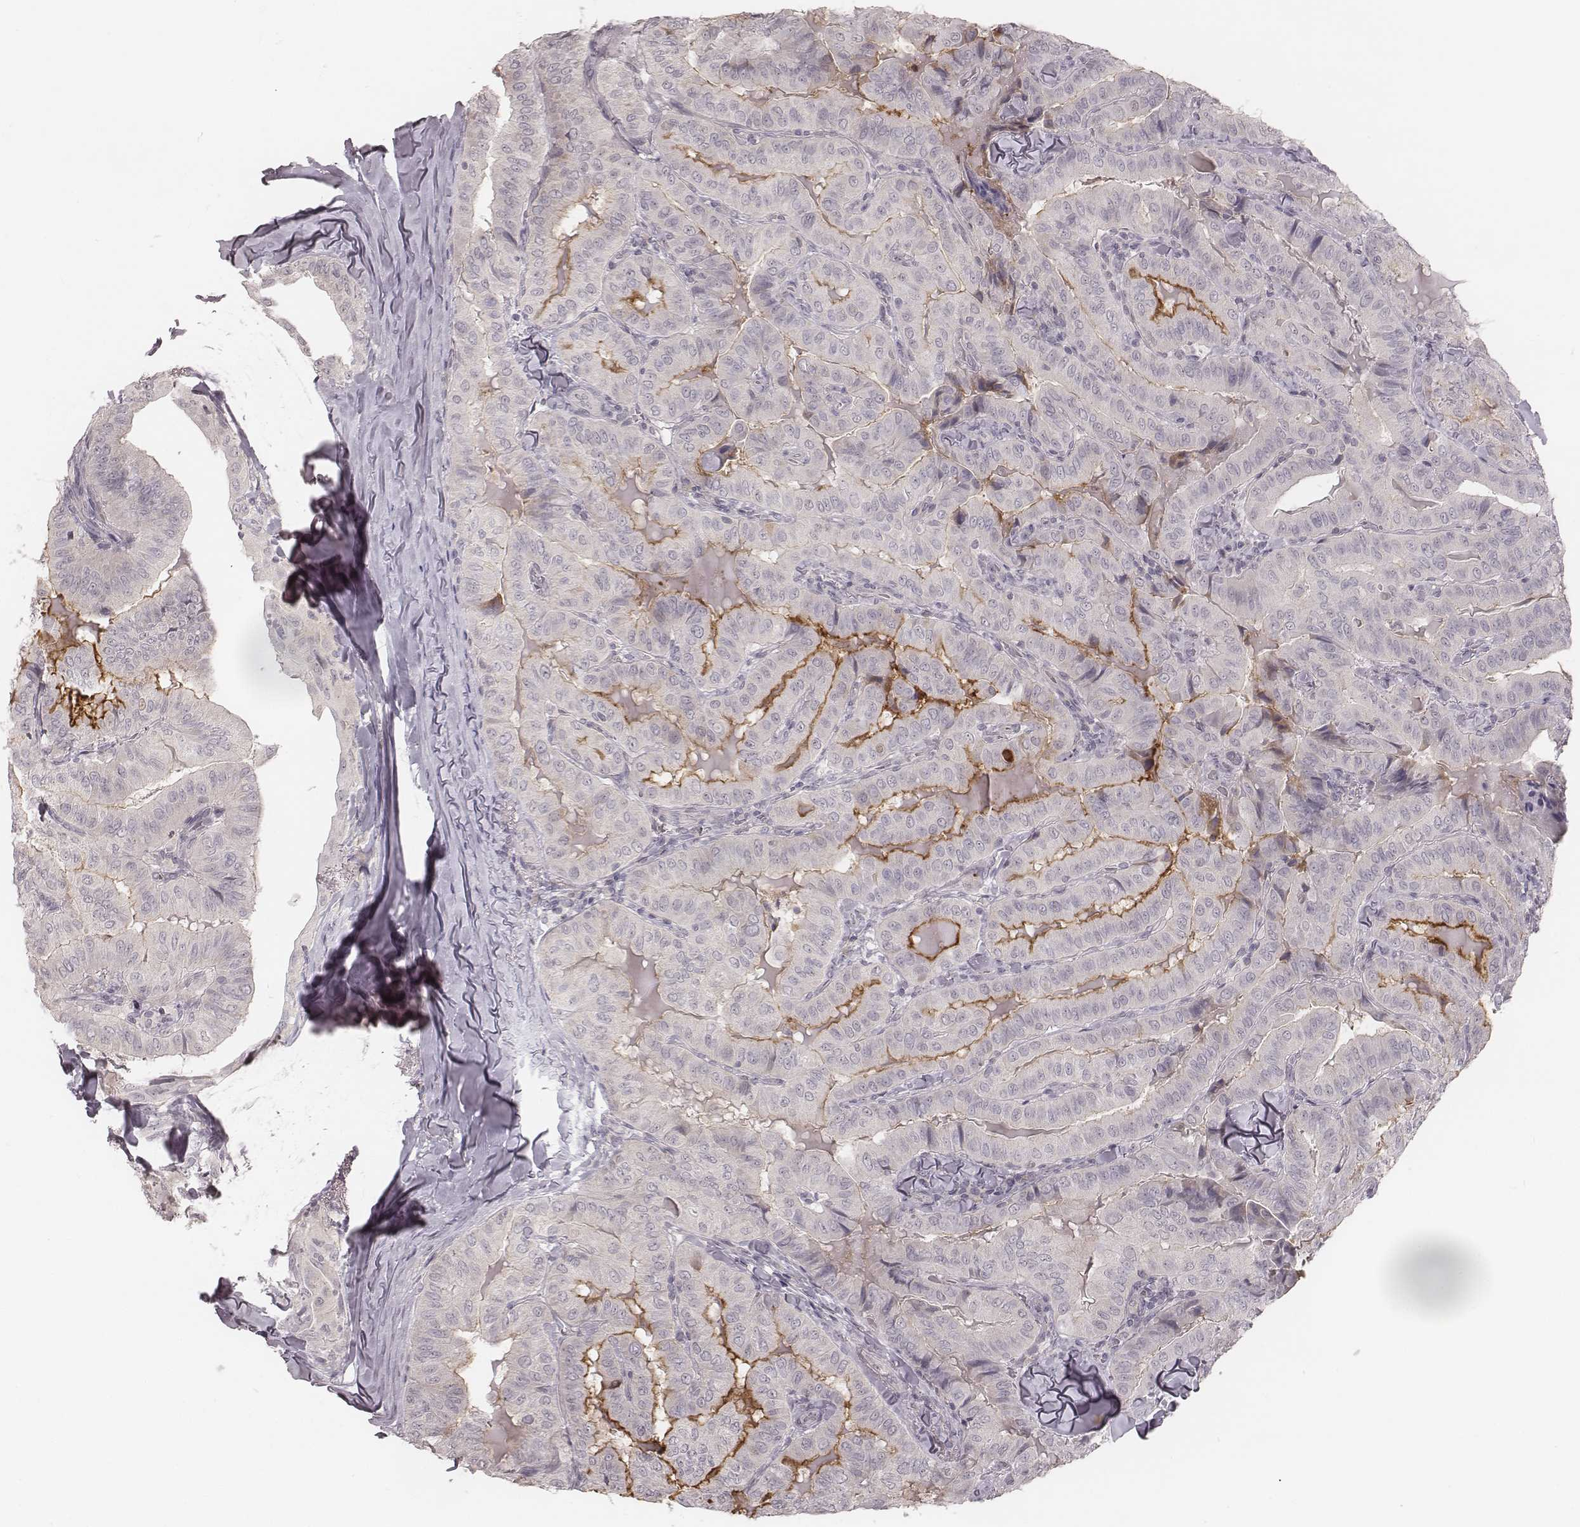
{"staining": {"intensity": "negative", "quantity": "none", "location": "none"}, "tissue": "thyroid cancer", "cell_type": "Tumor cells", "image_type": "cancer", "snomed": [{"axis": "morphology", "description": "Papillary adenocarcinoma, NOS"}, {"axis": "topography", "description": "Thyroid gland"}], "caption": "High power microscopy photomicrograph of an immunohistochemistry histopathology image of thyroid papillary adenocarcinoma, revealing no significant expression in tumor cells.", "gene": "ACACB", "patient": {"sex": "female", "age": 68}}